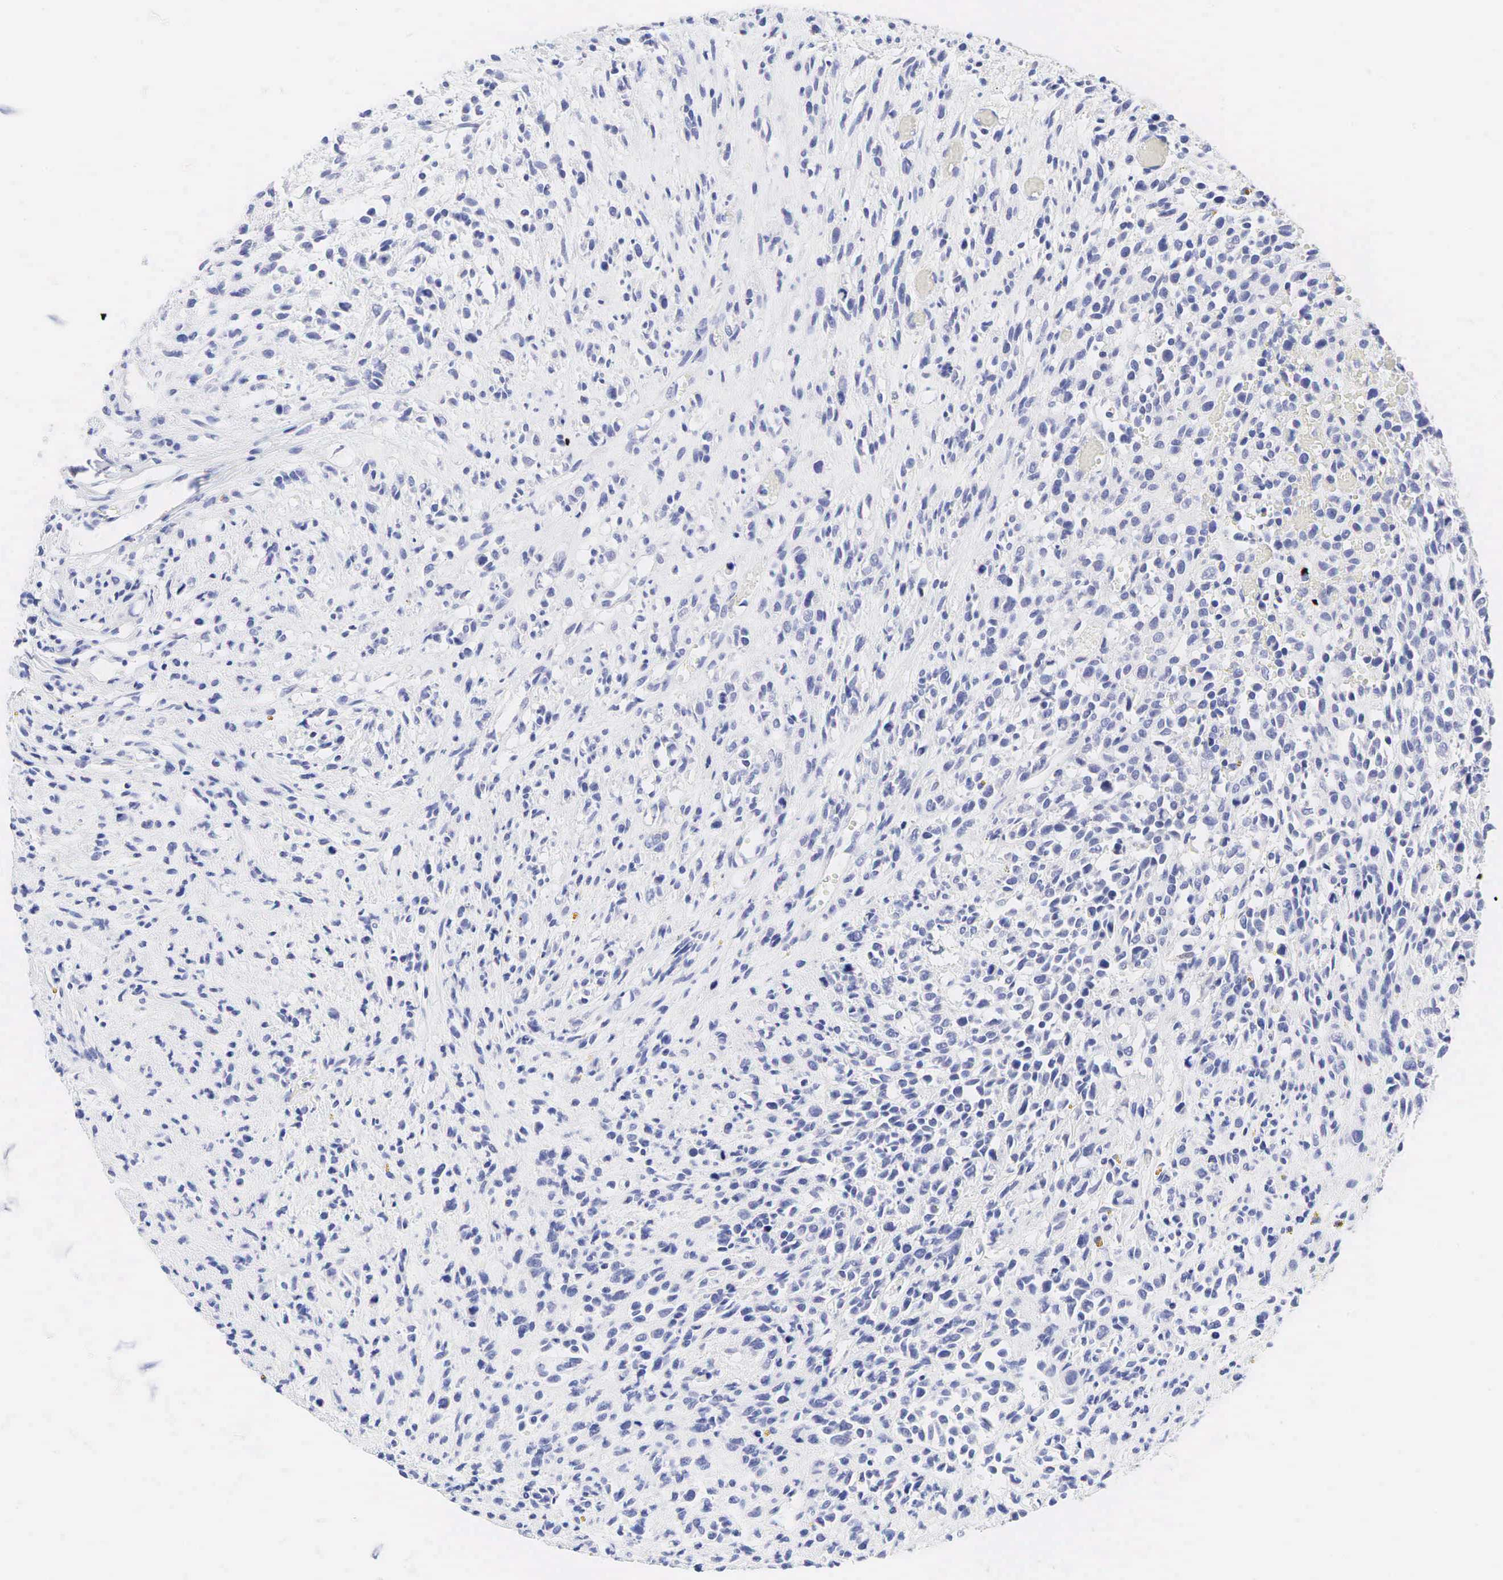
{"staining": {"intensity": "negative", "quantity": "none", "location": "none"}, "tissue": "glioma", "cell_type": "Tumor cells", "image_type": "cancer", "snomed": [{"axis": "morphology", "description": "Glioma, malignant, High grade"}, {"axis": "topography", "description": "Brain"}], "caption": "Tumor cells are negative for brown protein staining in glioma.", "gene": "AR", "patient": {"sex": "male", "age": 66}}